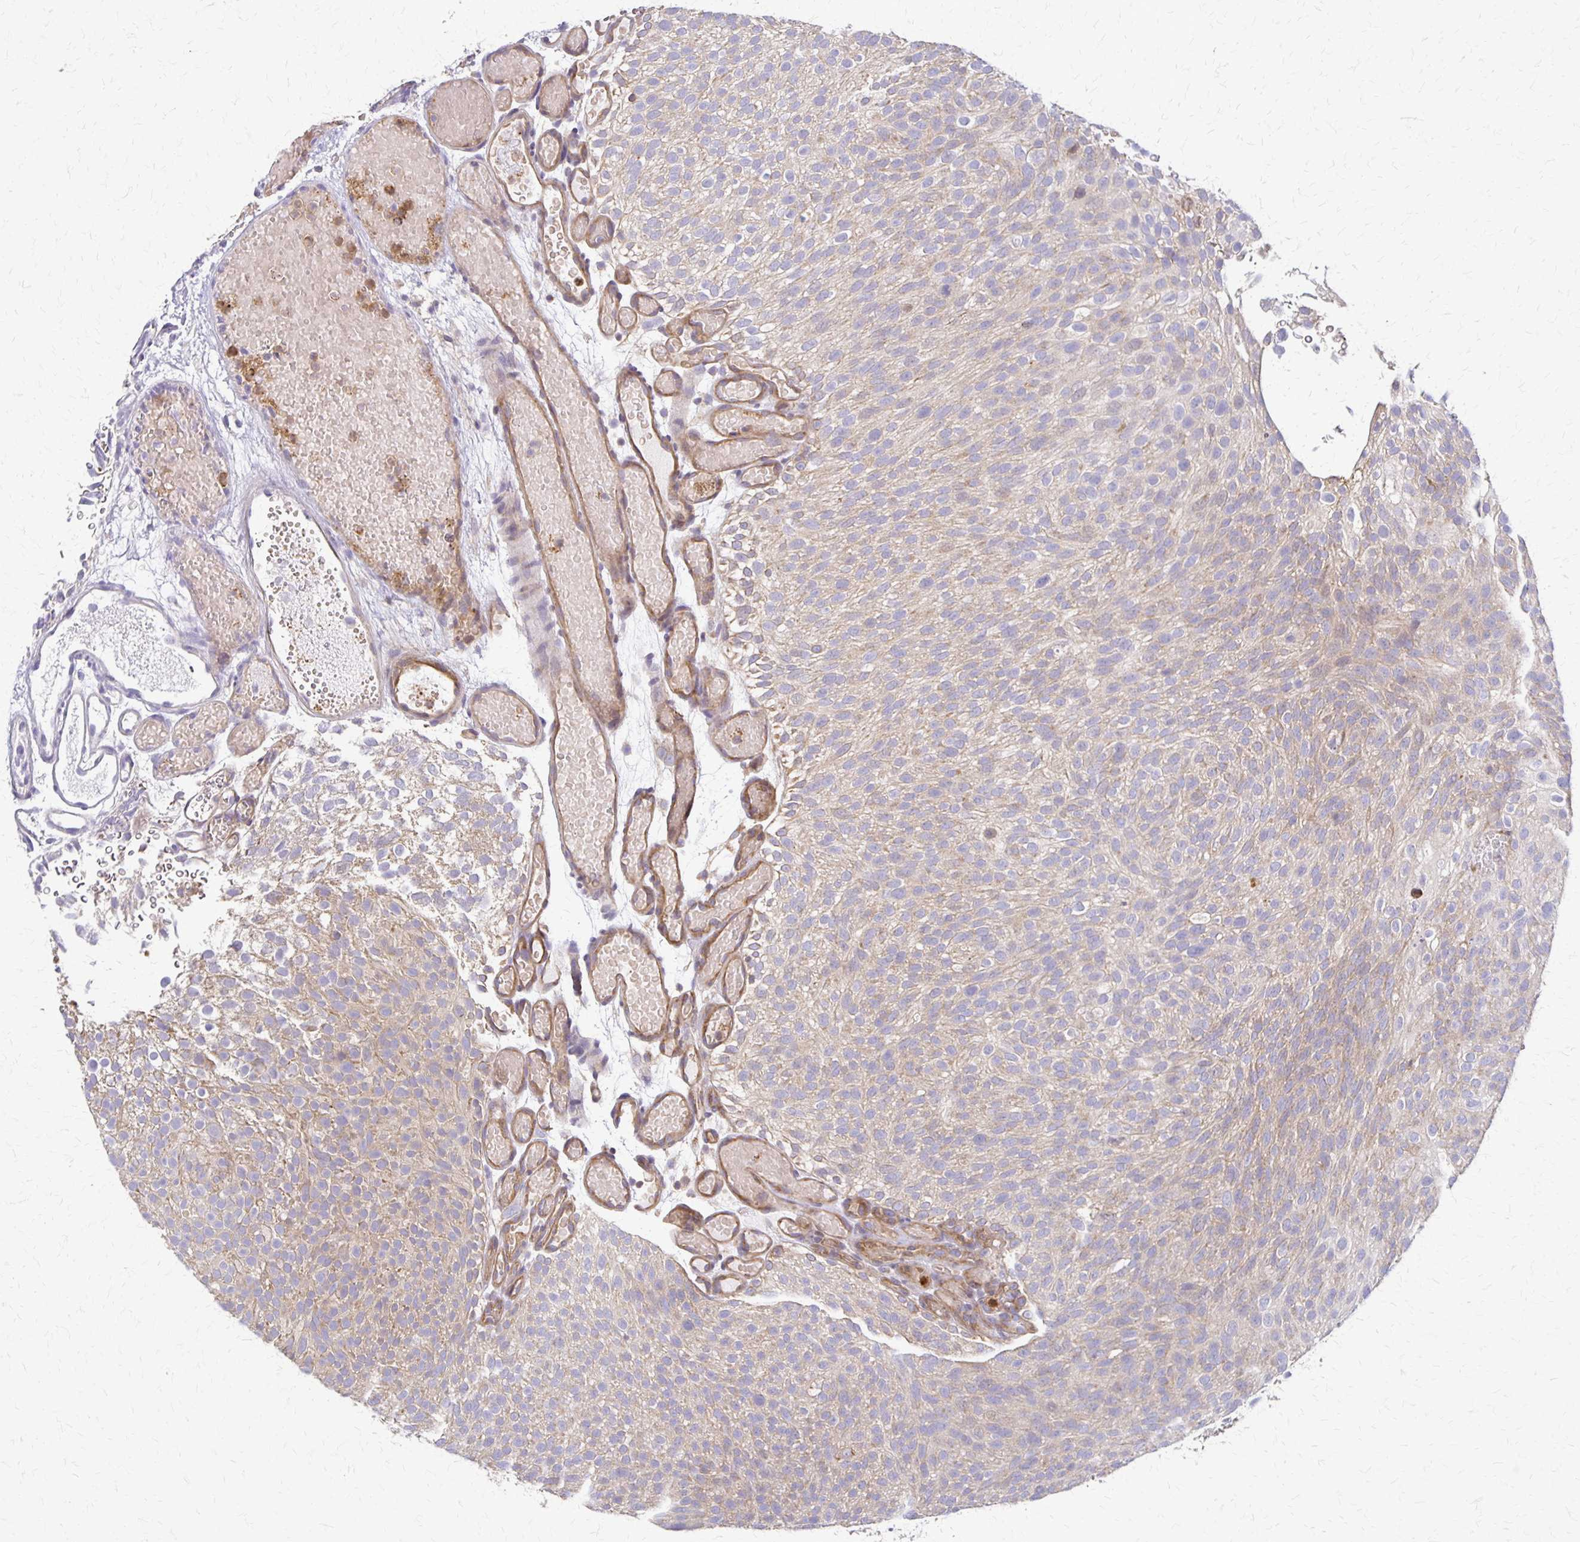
{"staining": {"intensity": "negative", "quantity": "none", "location": "none"}, "tissue": "urothelial cancer", "cell_type": "Tumor cells", "image_type": "cancer", "snomed": [{"axis": "morphology", "description": "Urothelial carcinoma, Low grade"}, {"axis": "topography", "description": "Urinary bladder"}], "caption": "The photomicrograph demonstrates no staining of tumor cells in urothelial cancer. Nuclei are stained in blue.", "gene": "EIF4EBP2", "patient": {"sex": "male", "age": 78}}